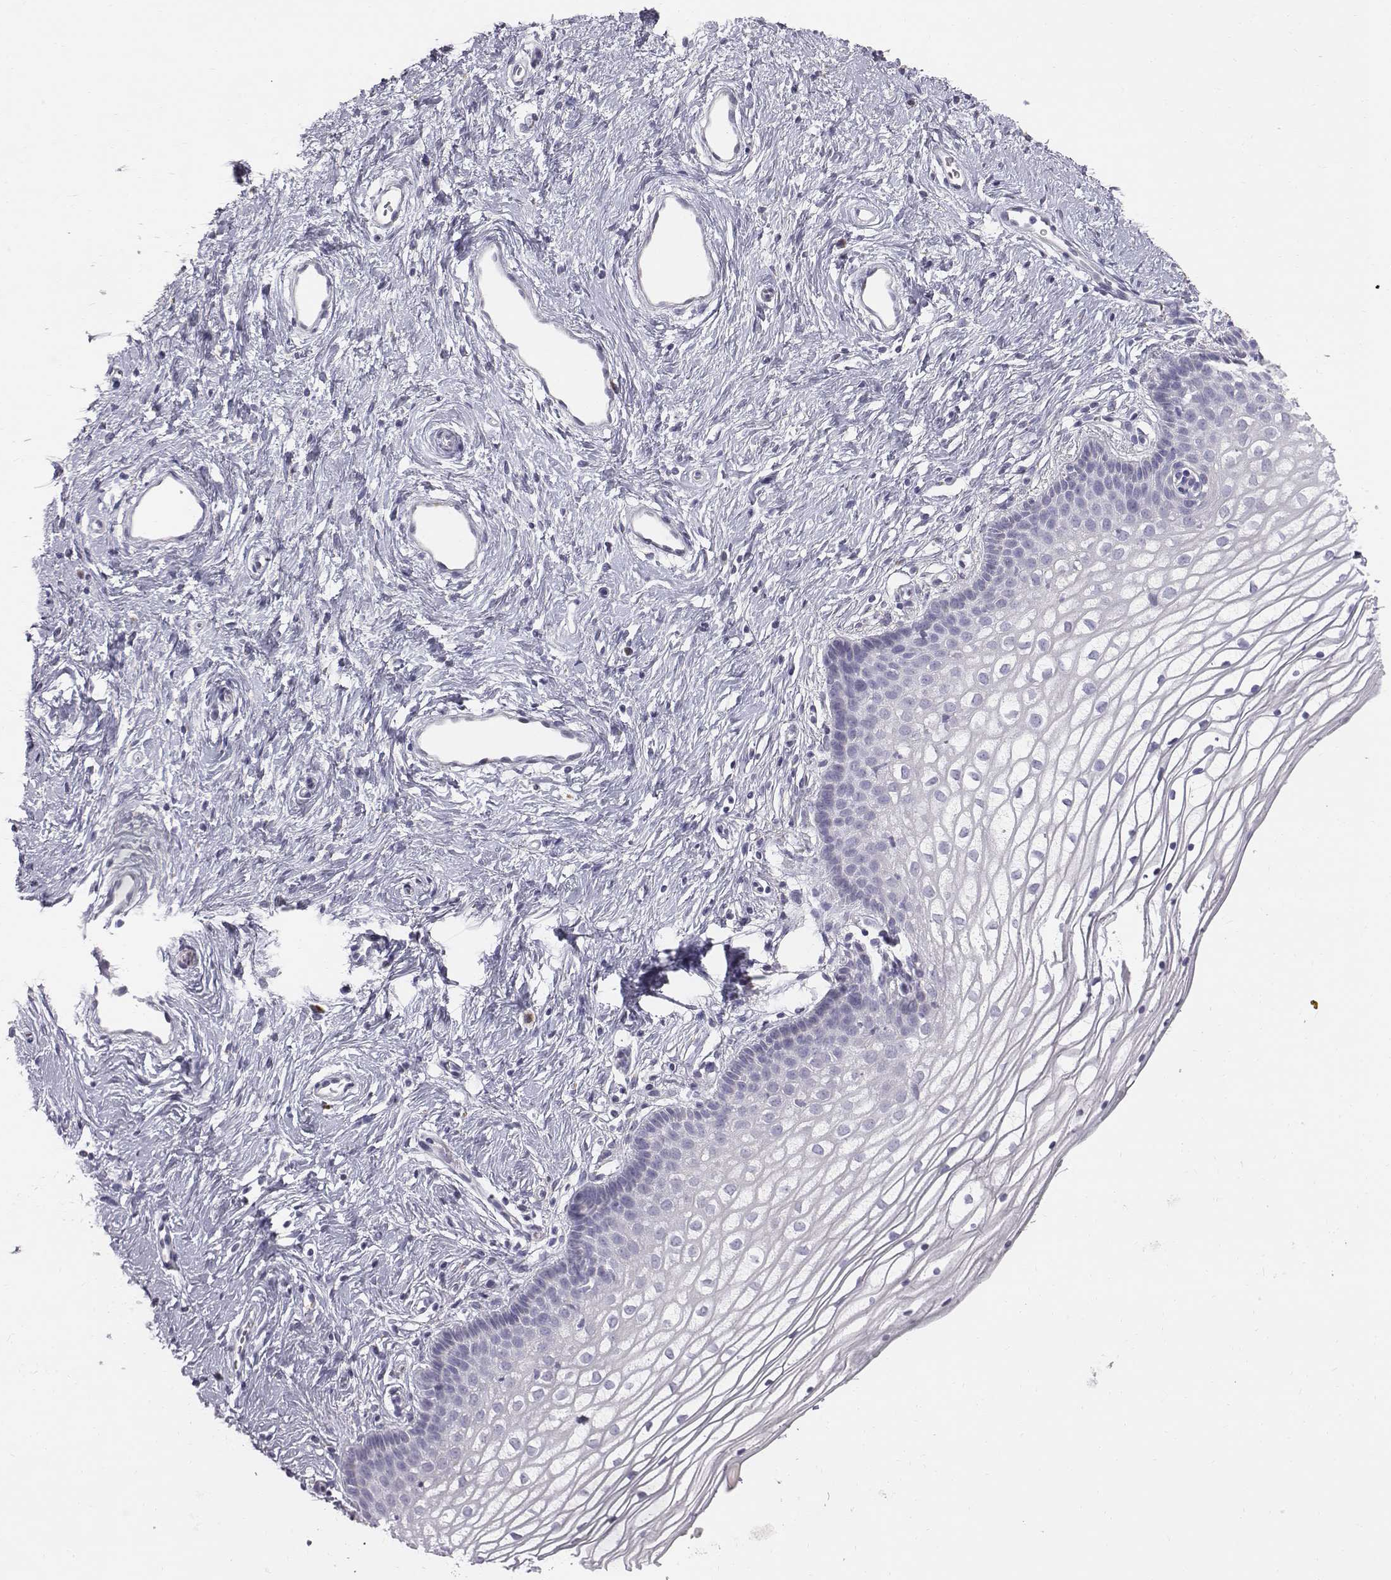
{"staining": {"intensity": "negative", "quantity": "none", "location": "none"}, "tissue": "vagina", "cell_type": "Squamous epithelial cells", "image_type": "normal", "snomed": [{"axis": "morphology", "description": "Normal tissue, NOS"}, {"axis": "topography", "description": "Vagina"}], "caption": "The image demonstrates no significant expression in squamous epithelial cells of vagina.", "gene": "C6orf58", "patient": {"sex": "female", "age": 36}}